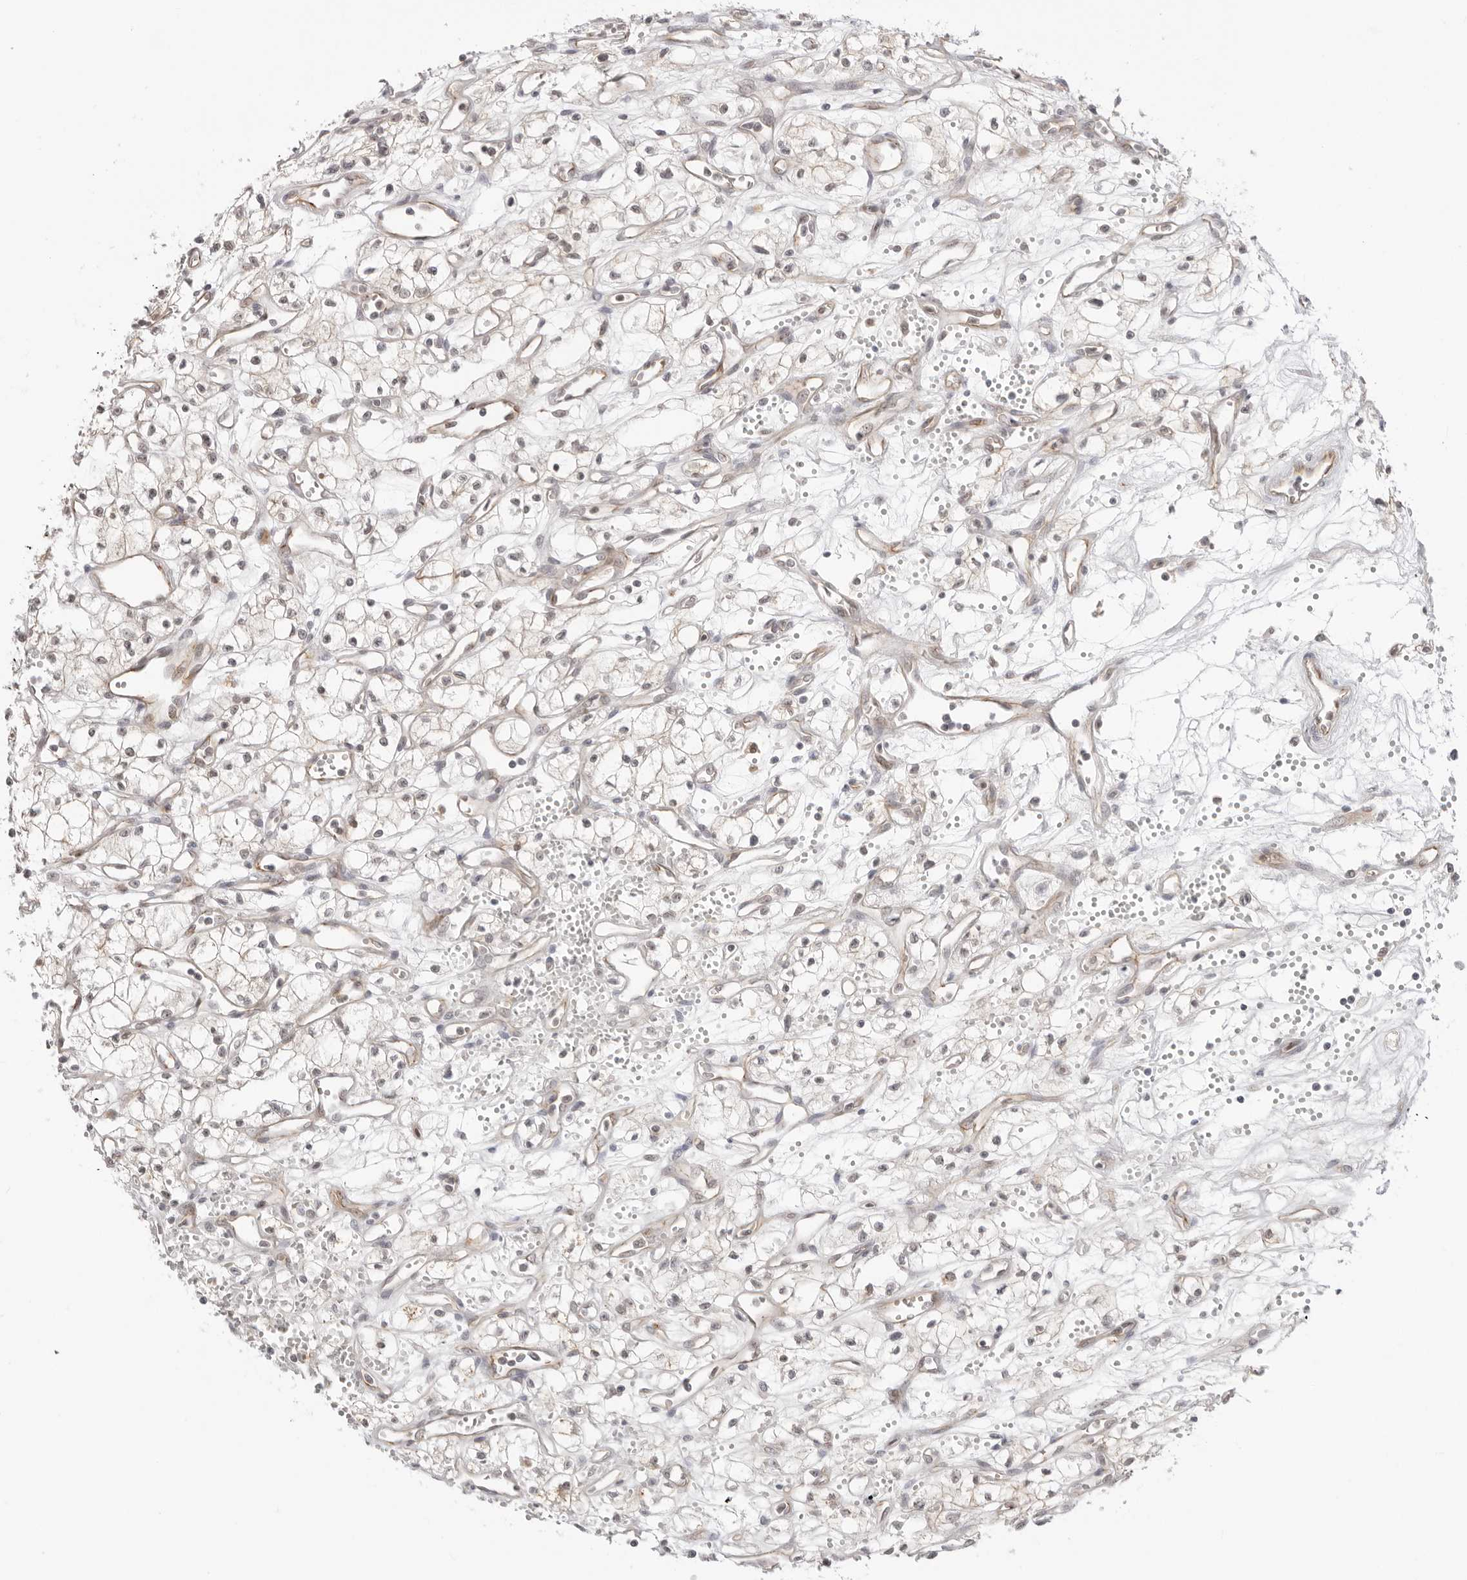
{"staining": {"intensity": "weak", "quantity": "<25%", "location": "cytoplasmic/membranous"}, "tissue": "renal cancer", "cell_type": "Tumor cells", "image_type": "cancer", "snomed": [{"axis": "morphology", "description": "Adenocarcinoma, NOS"}, {"axis": "topography", "description": "Kidney"}], "caption": "A high-resolution micrograph shows immunohistochemistry staining of renal cancer (adenocarcinoma), which demonstrates no significant staining in tumor cells.", "gene": "TRAPPC3", "patient": {"sex": "male", "age": 59}}